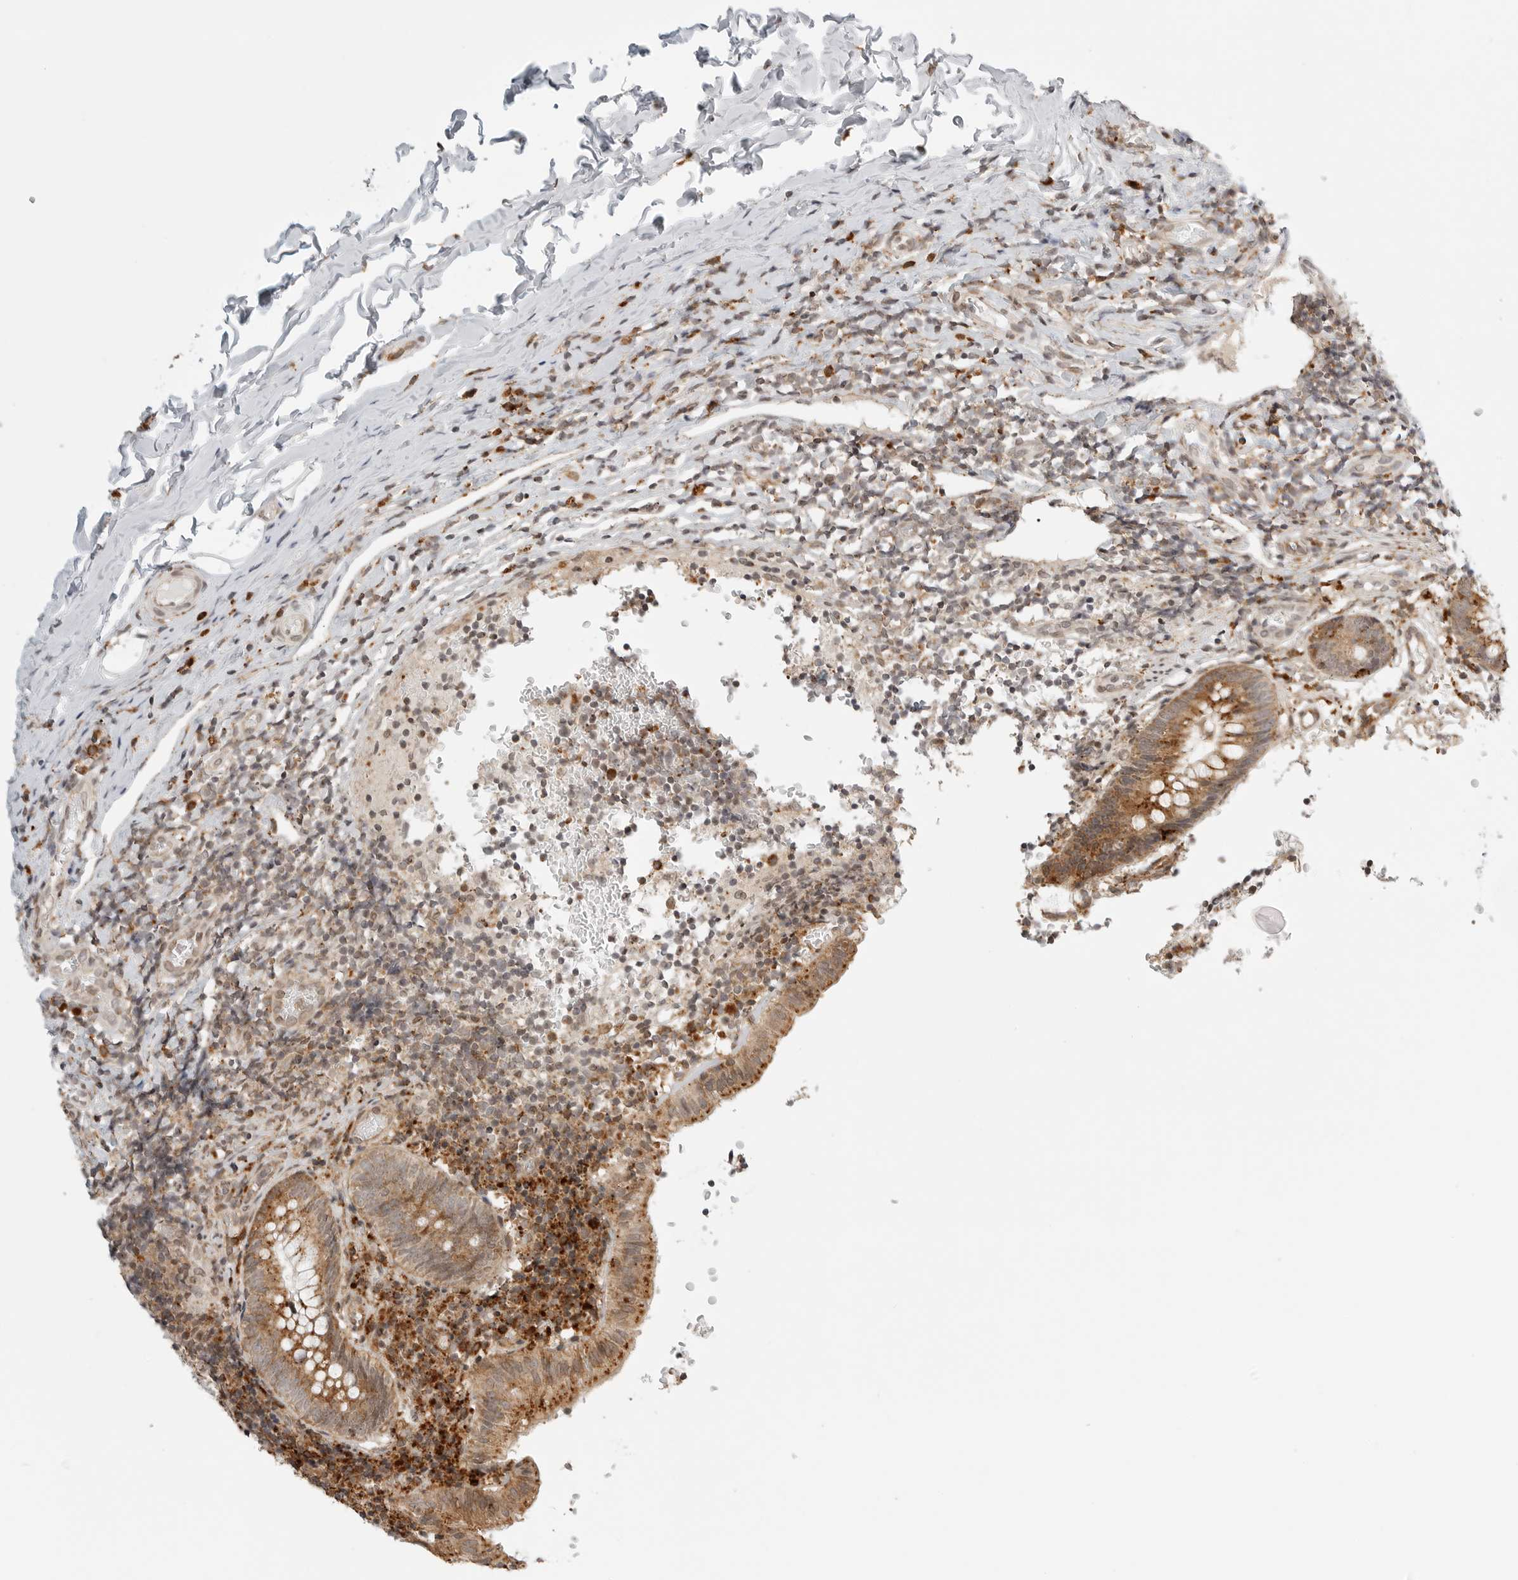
{"staining": {"intensity": "moderate", "quantity": ">75%", "location": "cytoplasmic/membranous"}, "tissue": "appendix", "cell_type": "Glandular cells", "image_type": "normal", "snomed": [{"axis": "morphology", "description": "Normal tissue, NOS"}, {"axis": "topography", "description": "Appendix"}], "caption": "The immunohistochemical stain shows moderate cytoplasmic/membranous staining in glandular cells of unremarkable appendix.", "gene": "IDUA", "patient": {"sex": "male", "age": 8}}